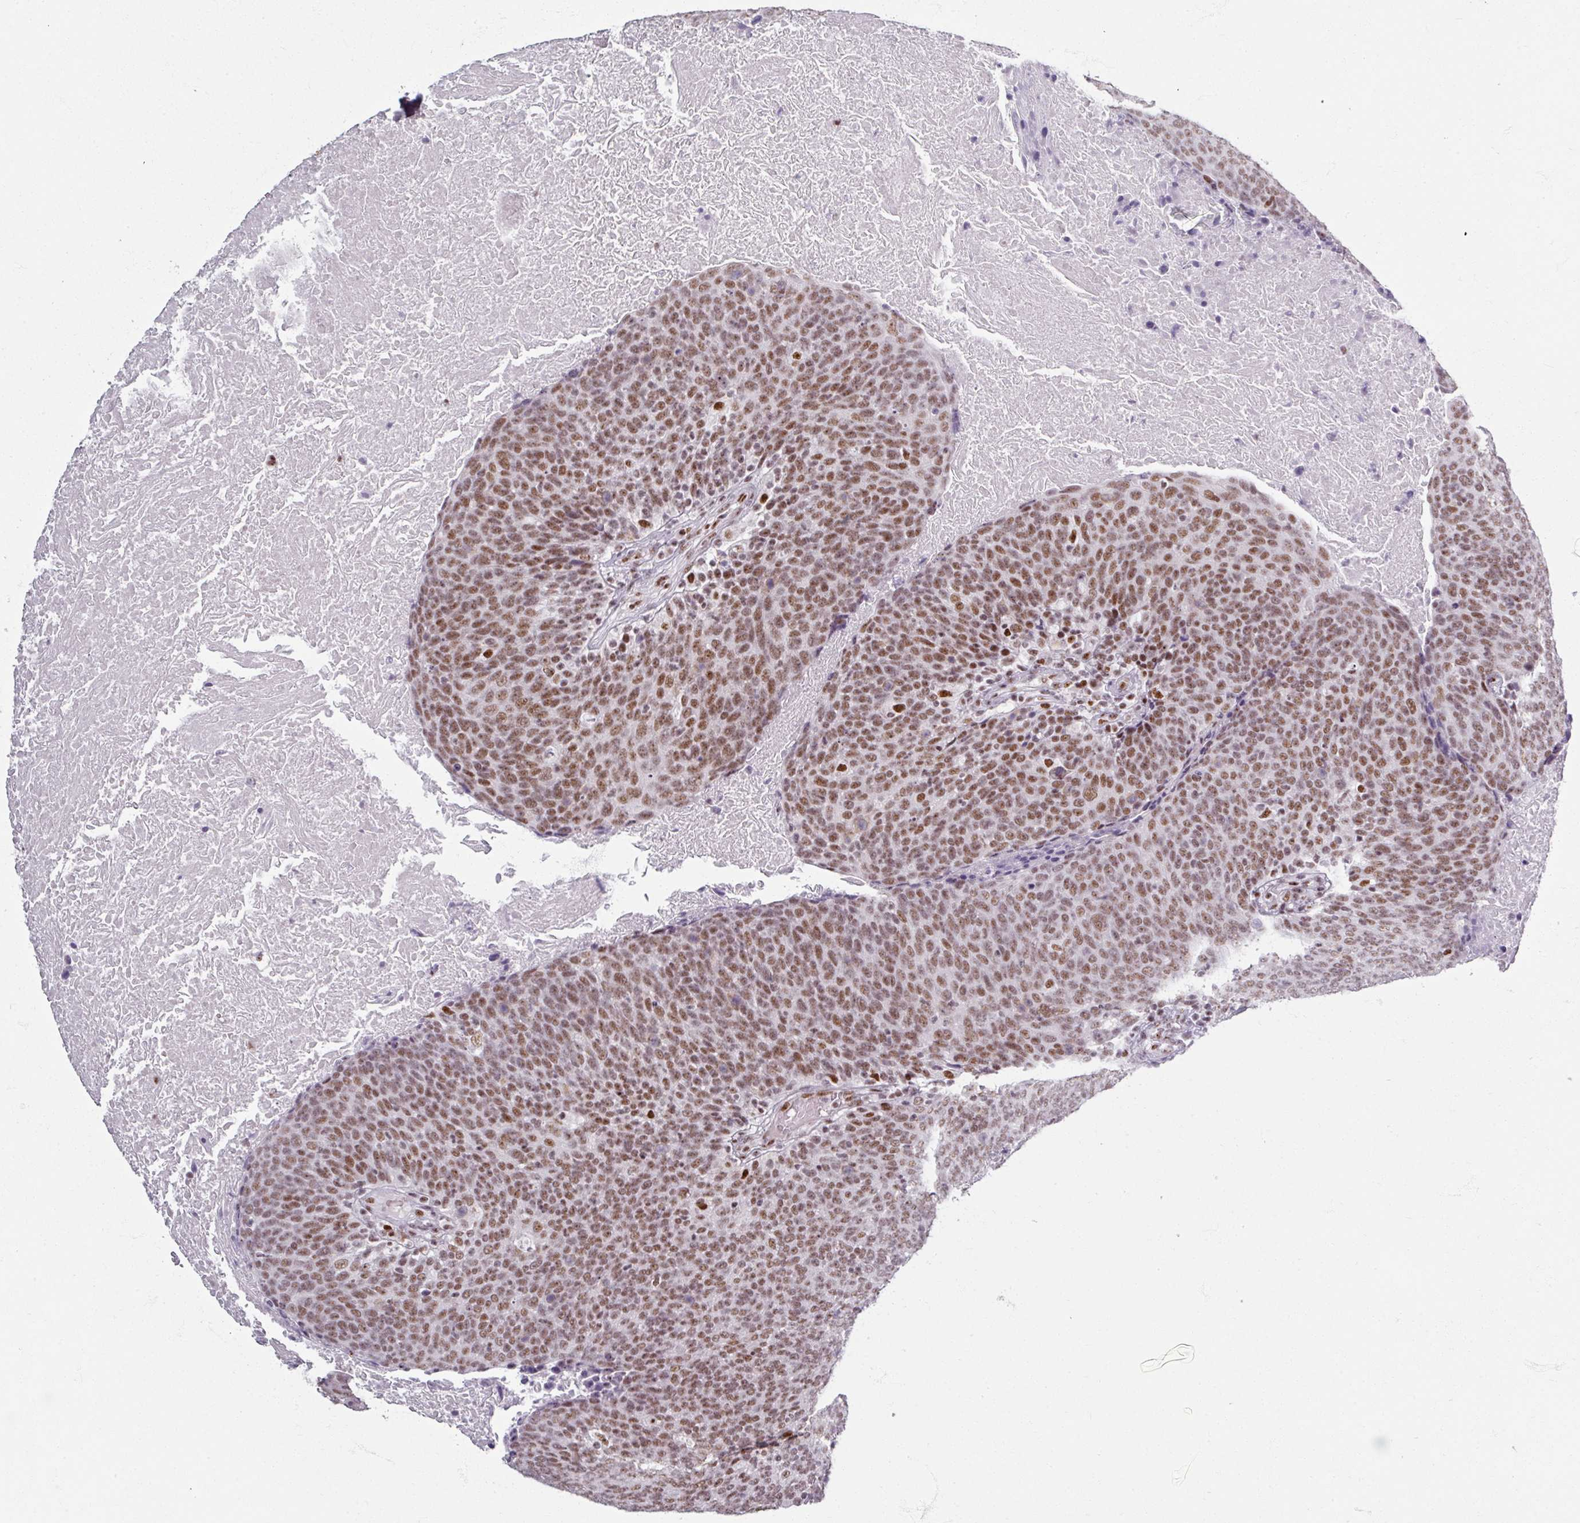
{"staining": {"intensity": "moderate", "quantity": ">75%", "location": "nuclear"}, "tissue": "head and neck cancer", "cell_type": "Tumor cells", "image_type": "cancer", "snomed": [{"axis": "morphology", "description": "Squamous cell carcinoma, NOS"}, {"axis": "morphology", "description": "Squamous cell carcinoma, metastatic, NOS"}, {"axis": "topography", "description": "Lymph node"}, {"axis": "topography", "description": "Head-Neck"}], "caption": "IHC (DAB) staining of head and neck cancer reveals moderate nuclear protein expression in about >75% of tumor cells.", "gene": "ADAR", "patient": {"sex": "male", "age": 62}}